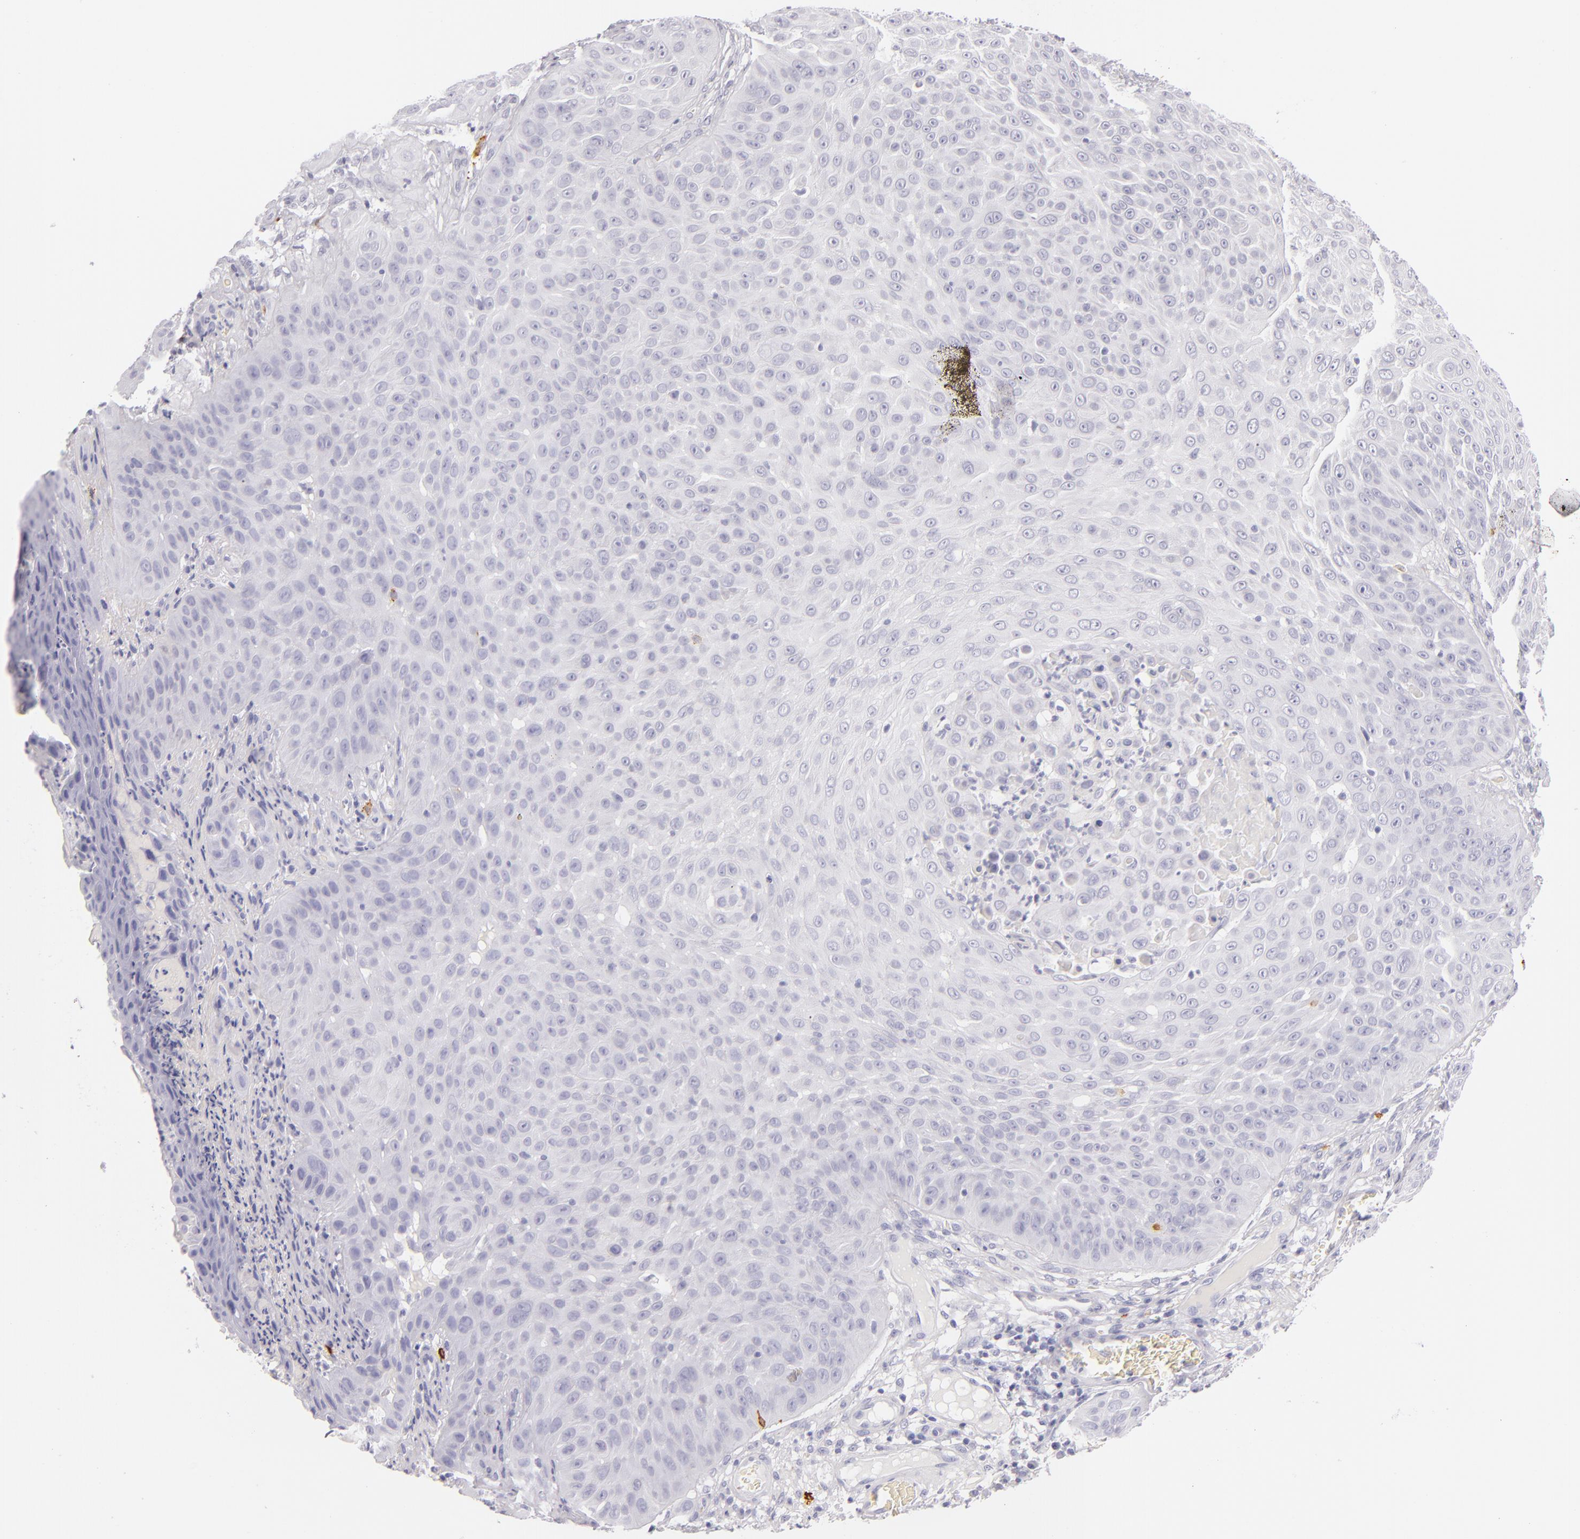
{"staining": {"intensity": "negative", "quantity": "none", "location": "none"}, "tissue": "skin cancer", "cell_type": "Tumor cells", "image_type": "cancer", "snomed": [{"axis": "morphology", "description": "Squamous cell carcinoma, NOS"}, {"axis": "topography", "description": "Skin"}], "caption": "A high-resolution image shows immunohistochemistry staining of skin cancer (squamous cell carcinoma), which demonstrates no significant staining in tumor cells.", "gene": "TPSD1", "patient": {"sex": "male", "age": 82}}